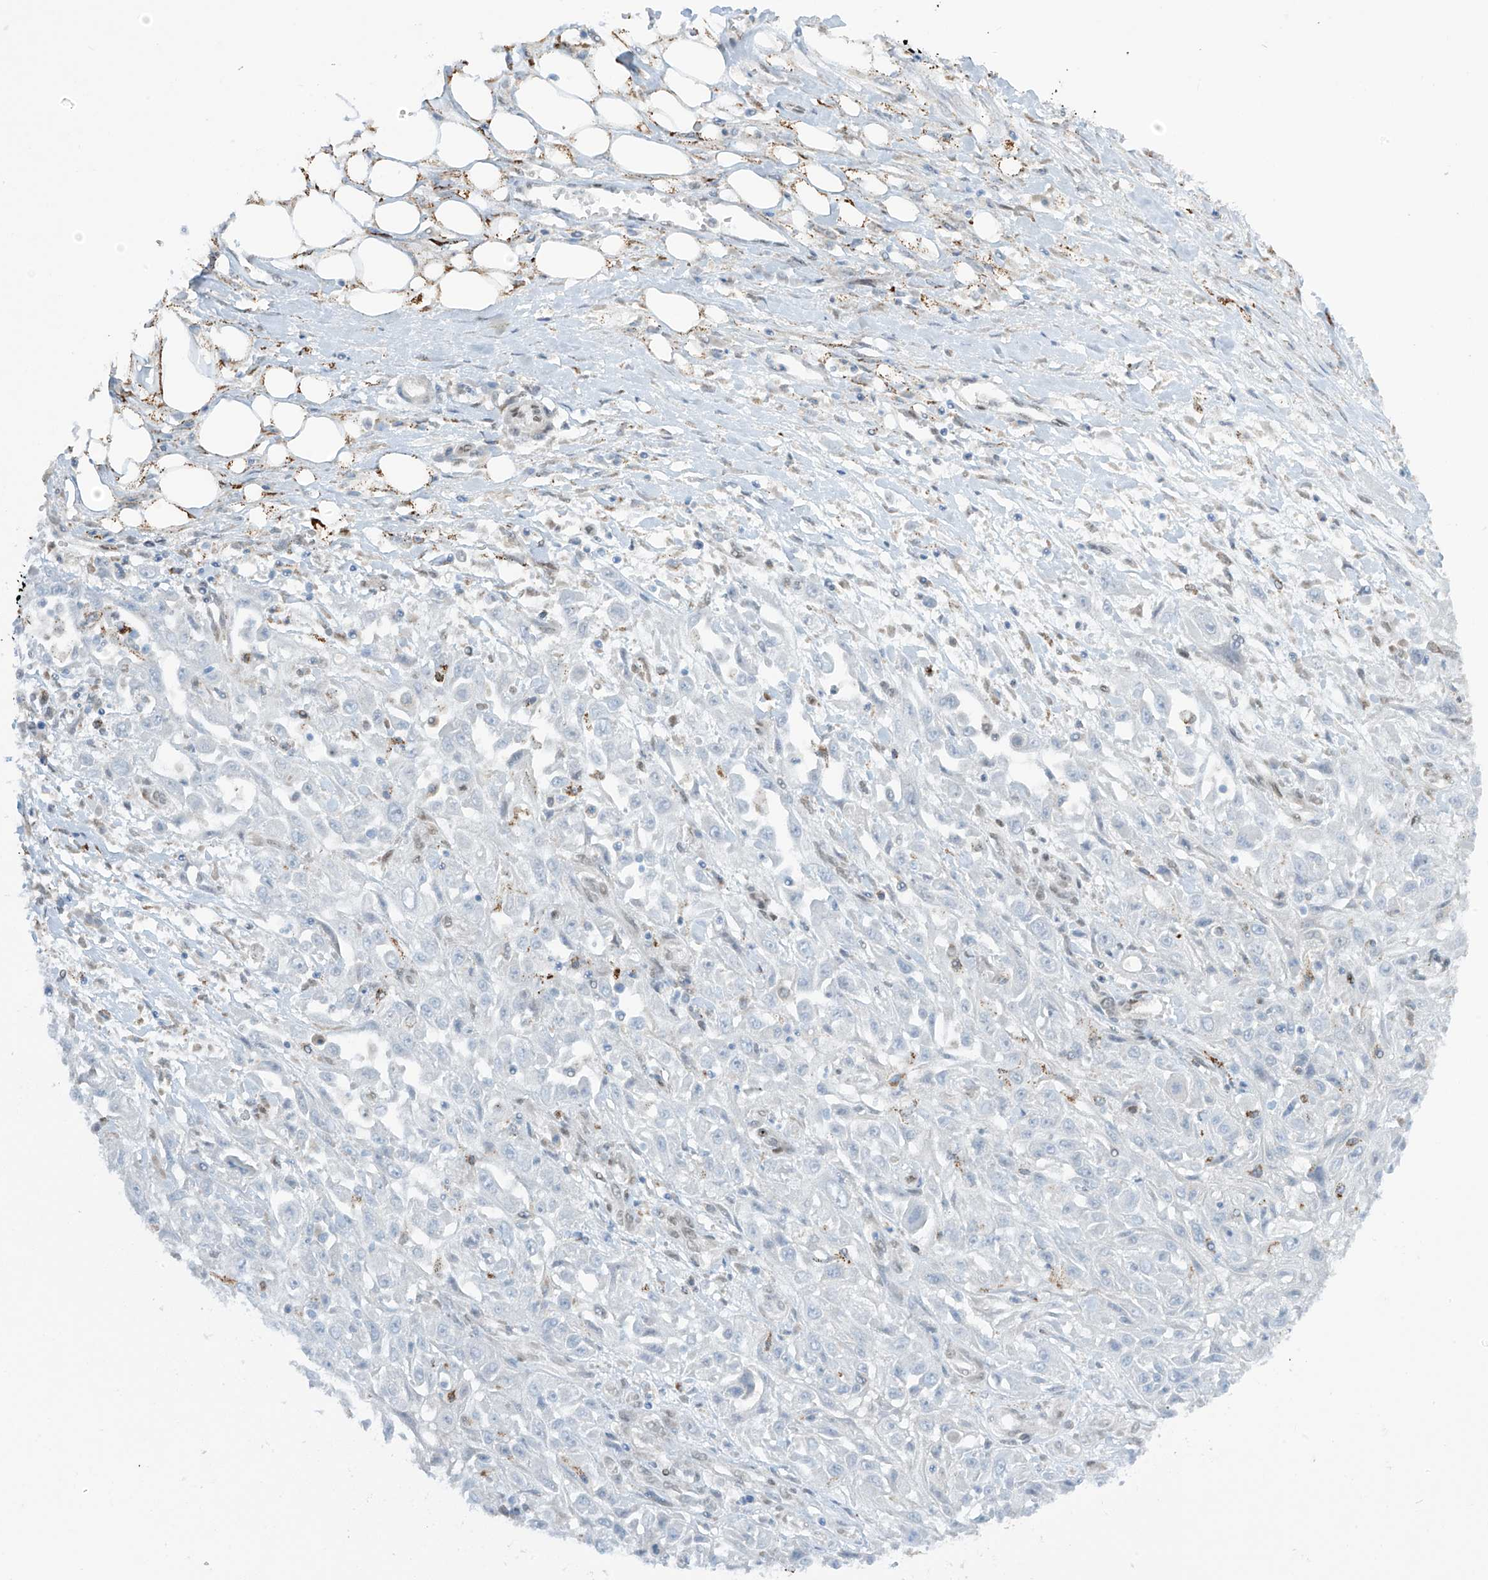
{"staining": {"intensity": "negative", "quantity": "none", "location": "none"}, "tissue": "skin cancer", "cell_type": "Tumor cells", "image_type": "cancer", "snomed": [{"axis": "morphology", "description": "Squamous cell carcinoma, NOS"}, {"axis": "morphology", "description": "Squamous cell carcinoma, metastatic, NOS"}, {"axis": "topography", "description": "Skin"}, {"axis": "topography", "description": "Lymph node"}], "caption": "Skin cancer was stained to show a protein in brown. There is no significant expression in tumor cells.", "gene": "PM20D2", "patient": {"sex": "male", "age": 75}}